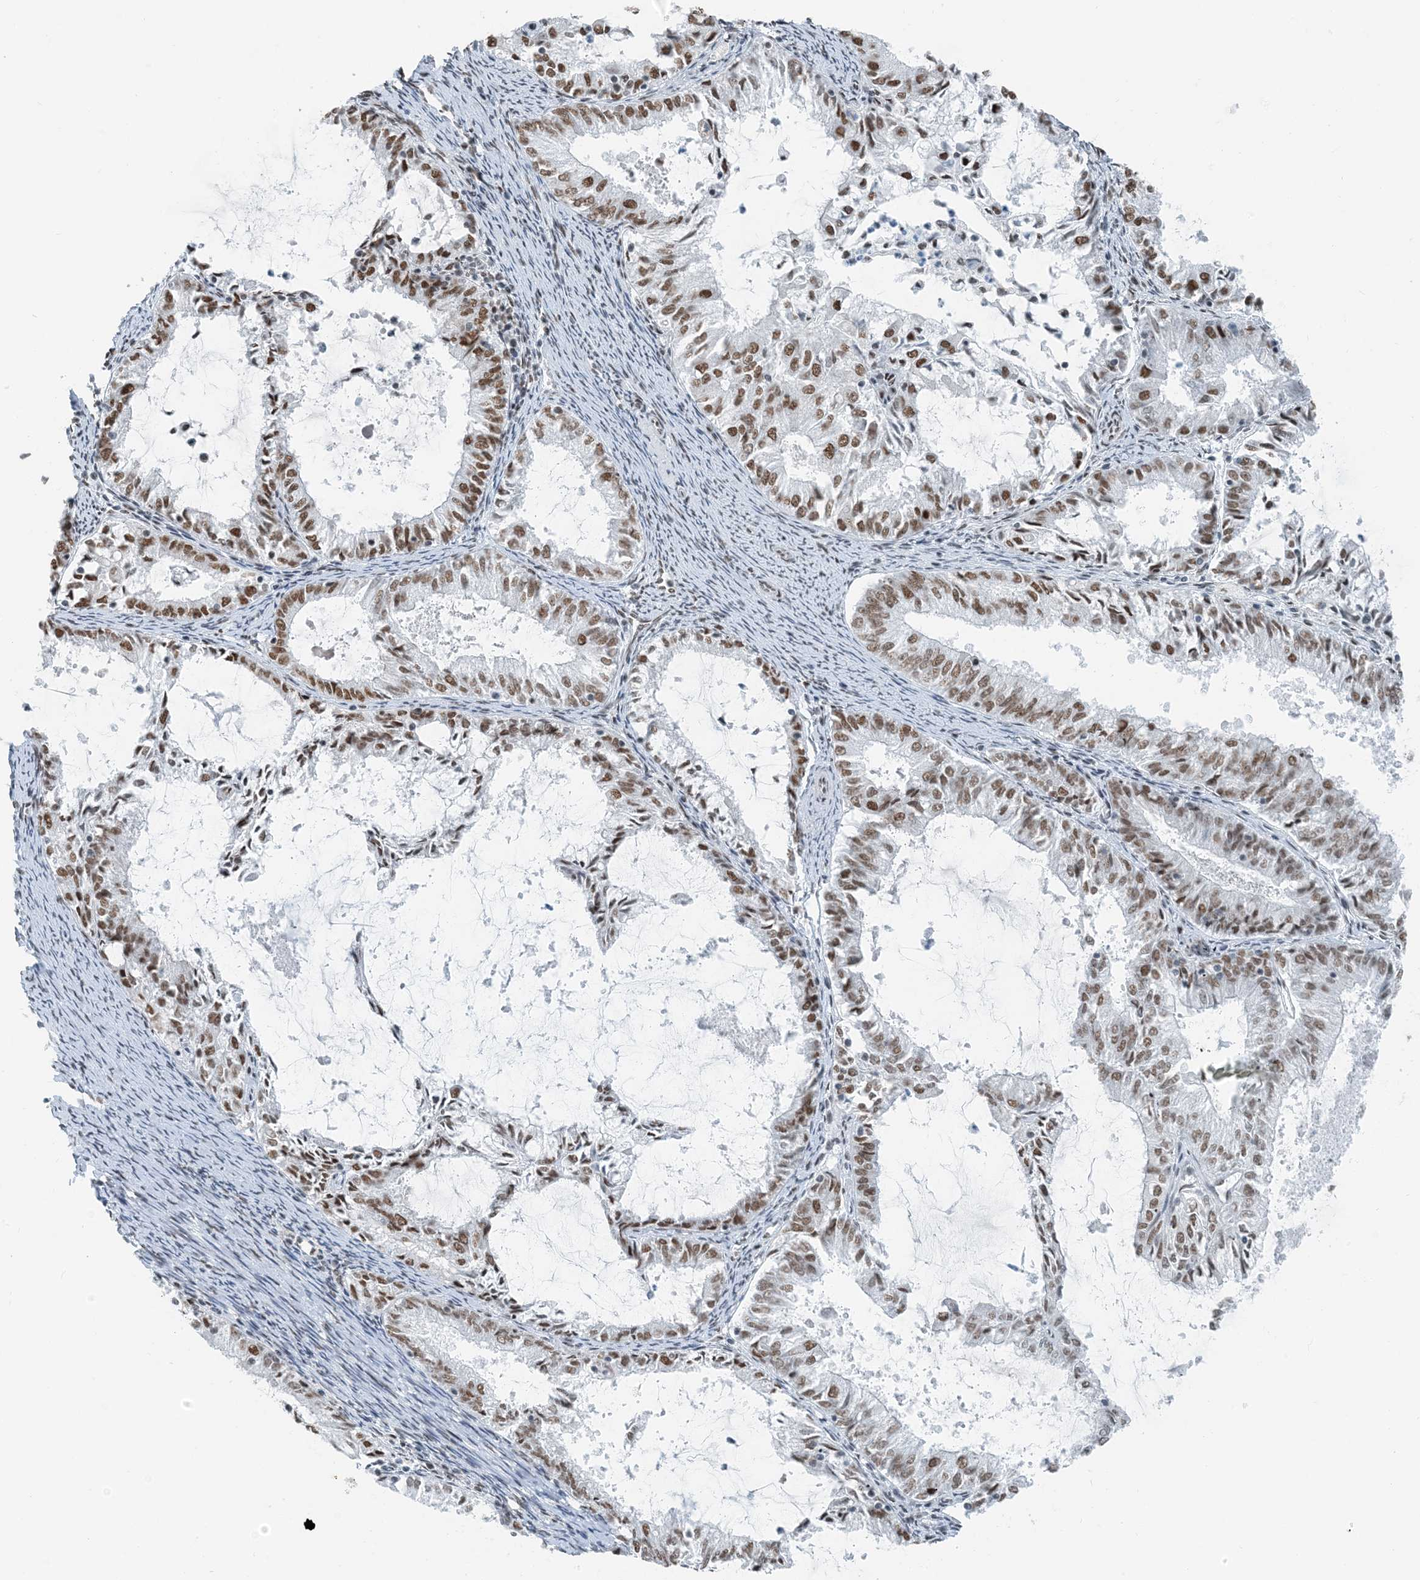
{"staining": {"intensity": "moderate", "quantity": ">75%", "location": "nuclear"}, "tissue": "endometrial cancer", "cell_type": "Tumor cells", "image_type": "cancer", "snomed": [{"axis": "morphology", "description": "Adenocarcinoma, NOS"}, {"axis": "topography", "description": "Endometrium"}], "caption": "This micrograph reveals immunohistochemistry staining of endometrial cancer (adenocarcinoma), with medium moderate nuclear positivity in approximately >75% of tumor cells.", "gene": "ZNF500", "patient": {"sex": "female", "age": 57}}